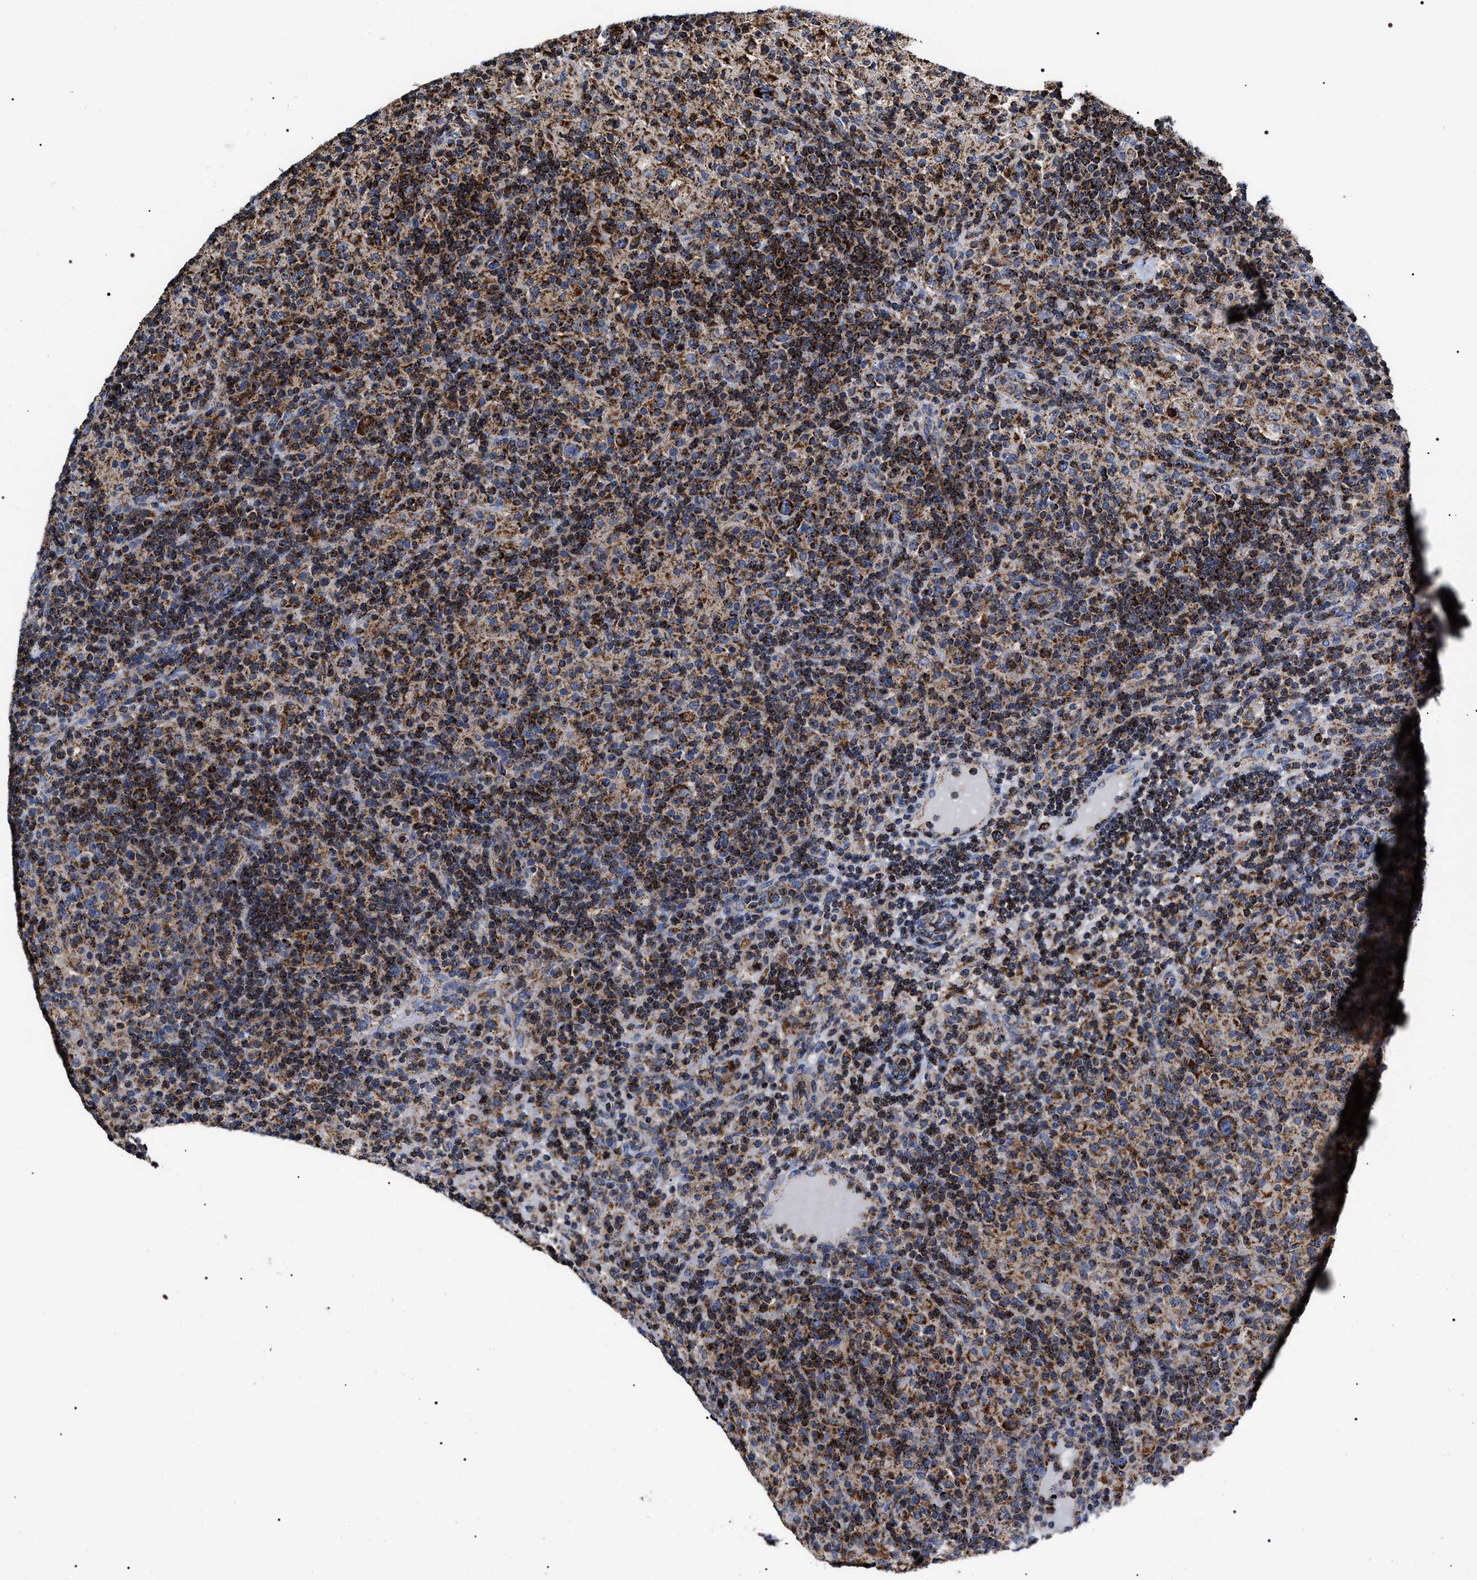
{"staining": {"intensity": "strong", "quantity": ">75%", "location": "cytoplasmic/membranous"}, "tissue": "lymphoma", "cell_type": "Tumor cells", "image_type": "cancer", "snomed": [{"axis": "morphology", "description": "Hodgkin's disease, NOS"}, {"axis": "topography", "description": "Lymph node"}], "caption": "Strong cytoplasmic/membranous protein positivity is appreciated in about >75% of tumor cells in lymphoma.", "gene": "COG5", "patient": {"sex": "male", "age": 70}}